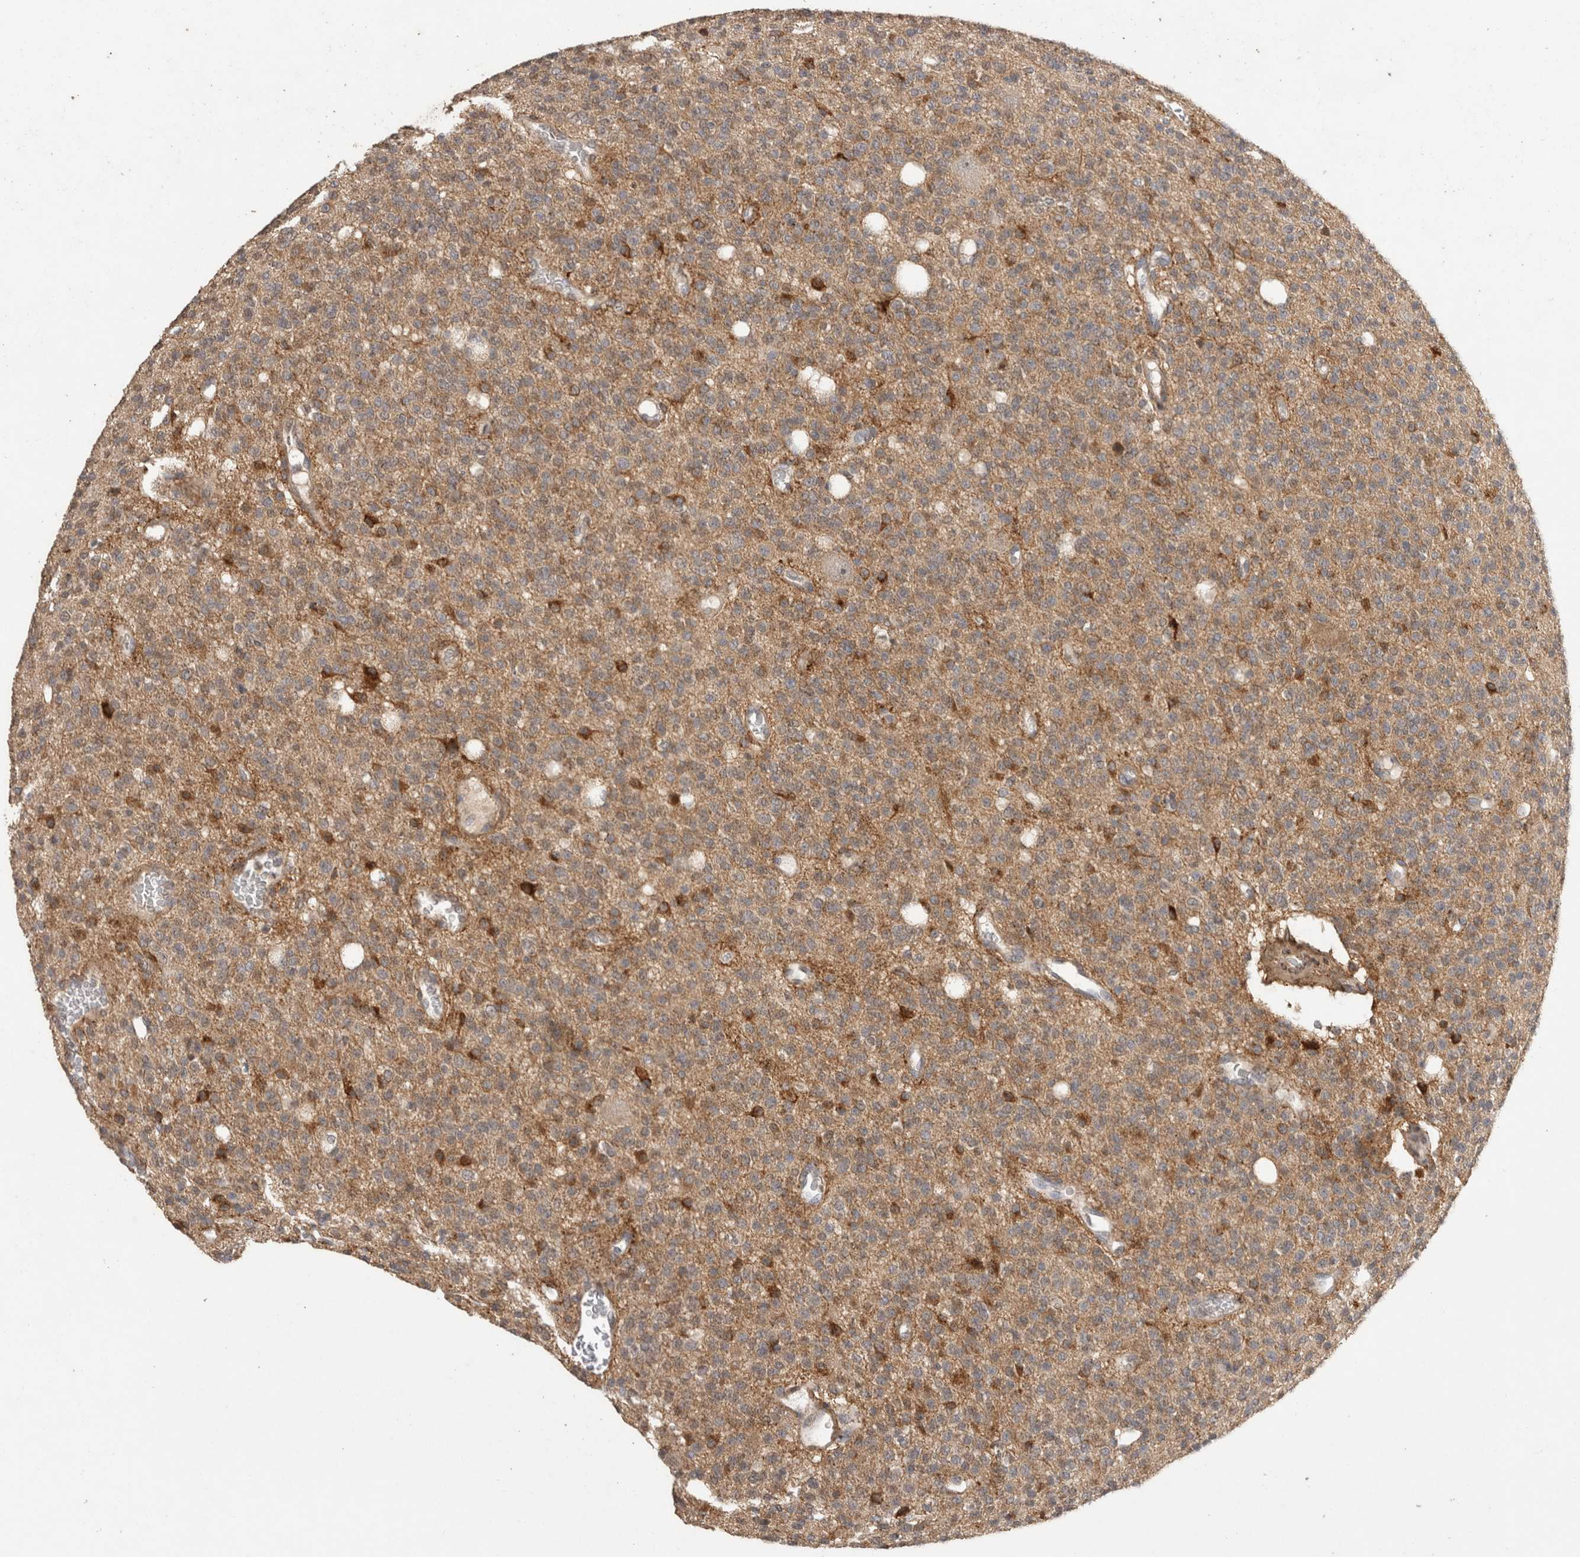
{"staining": {"intensity": "moderate", "quantity": ">75%", "location": "cytoplasmic/membranous"}, "tissue": "glioma", "cell_type": "Tumor cells", "image_type": "cancer", "snomed": [{"axis": "morphology", "description": "Glioma, malignant, High grade"}, {"axis": "topography", "description": "Brain"}], "caption": "High-grade glioma (malignant) was stained to show a protein in brown. There is medium levels of moderate cytoplasmic/membranous expression in about >75% of tumor cells. Using DAB (3,3'-diaminobenzidine) (brown) and hematoxylin (blue) stains, captured at high magnification using brightfield microscopy.", "gene": "C1QTNF5", "patient": {"sex": "male", "age": 34}}